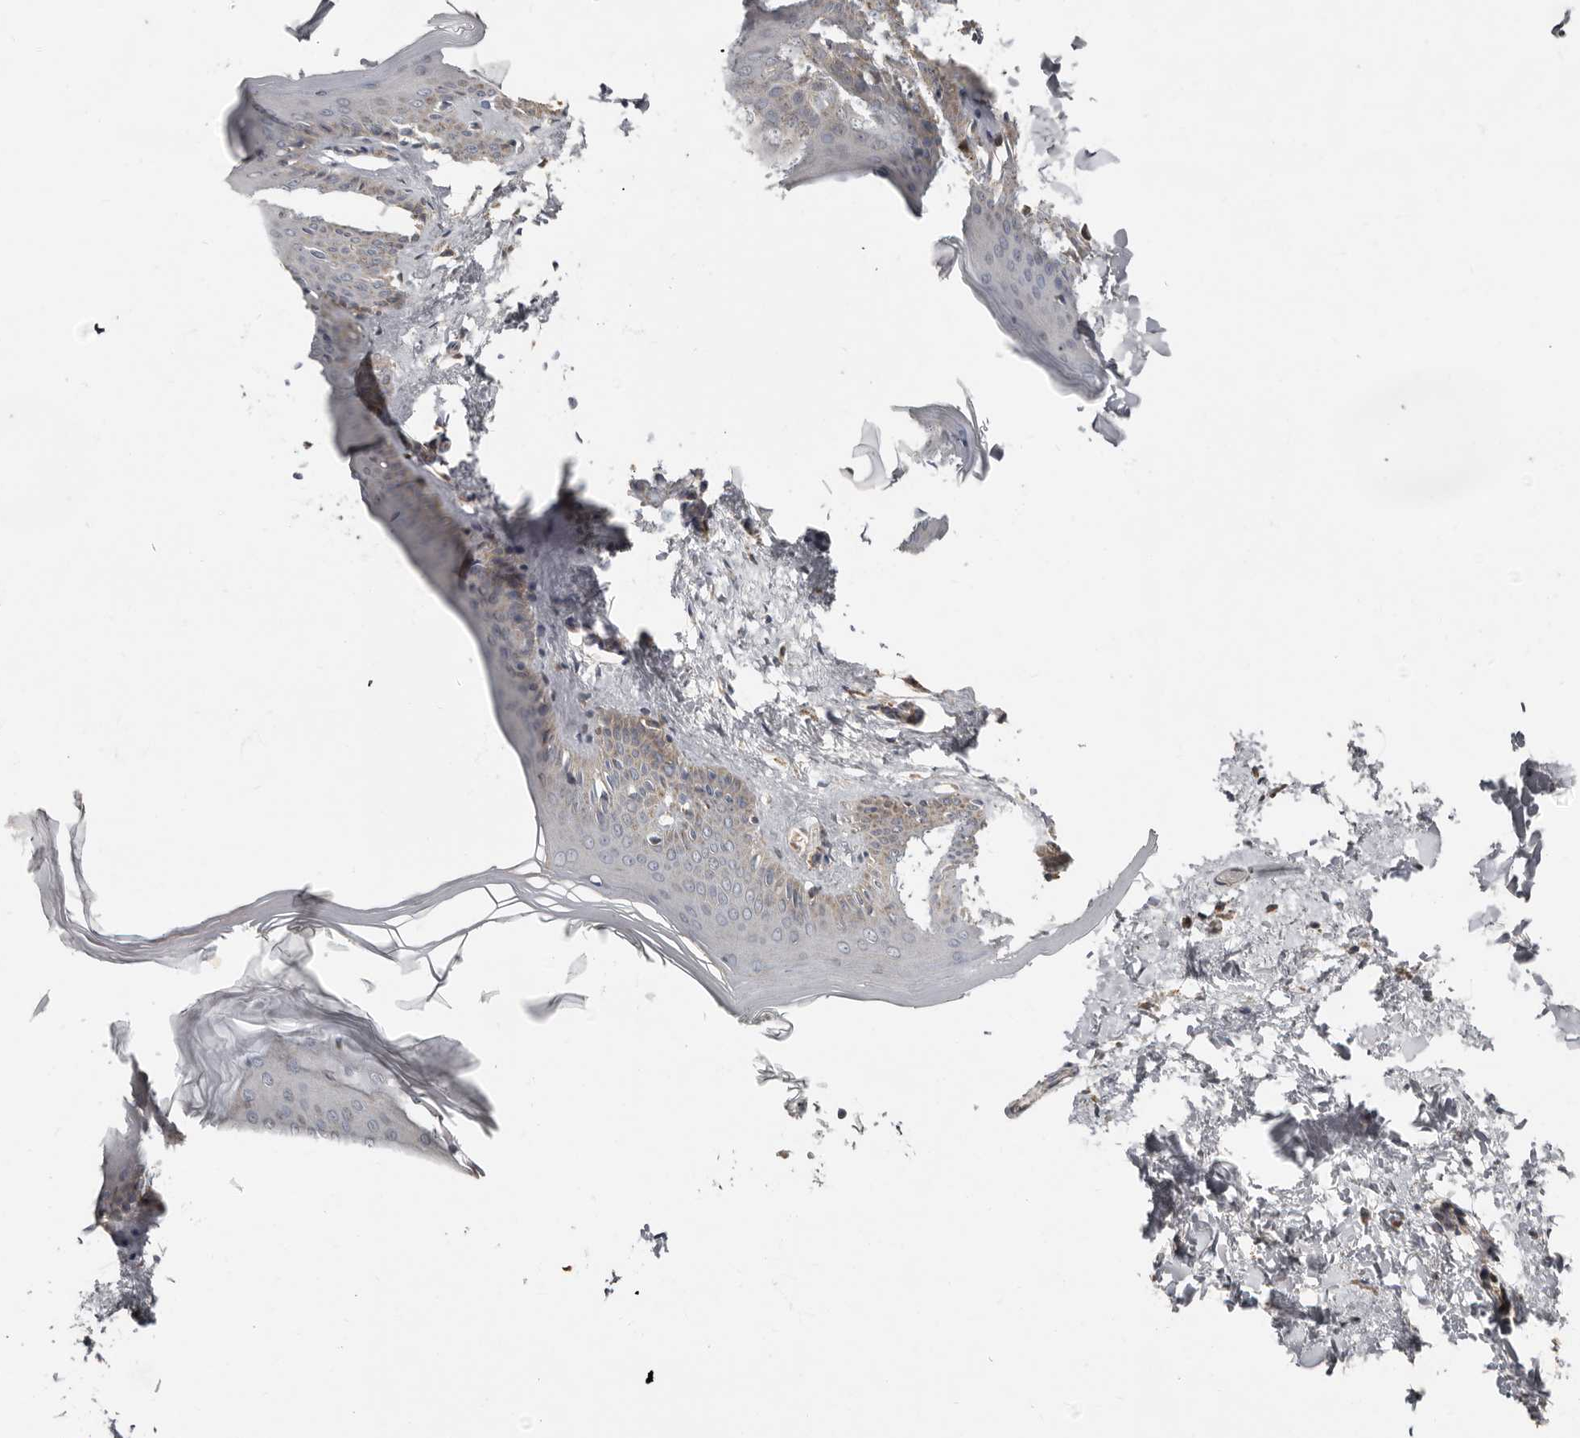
{"staining": {"intensity": "negative", "quantity": "none", "location": "none"}, "tissue": "skin", "cell_type": "Fibroblasts", "image_type": "normal", "snomed": [{"axis": "morphology", "description": "Normal tissue, NOS"}, {"axis": "topography", "description": "Skin"}], "caption": "IHC of unremarkable human skin demonstrates no expression in fibroblasts.", "gene": "KIF26B", "patient": {"sex": "female", "age": 27}}